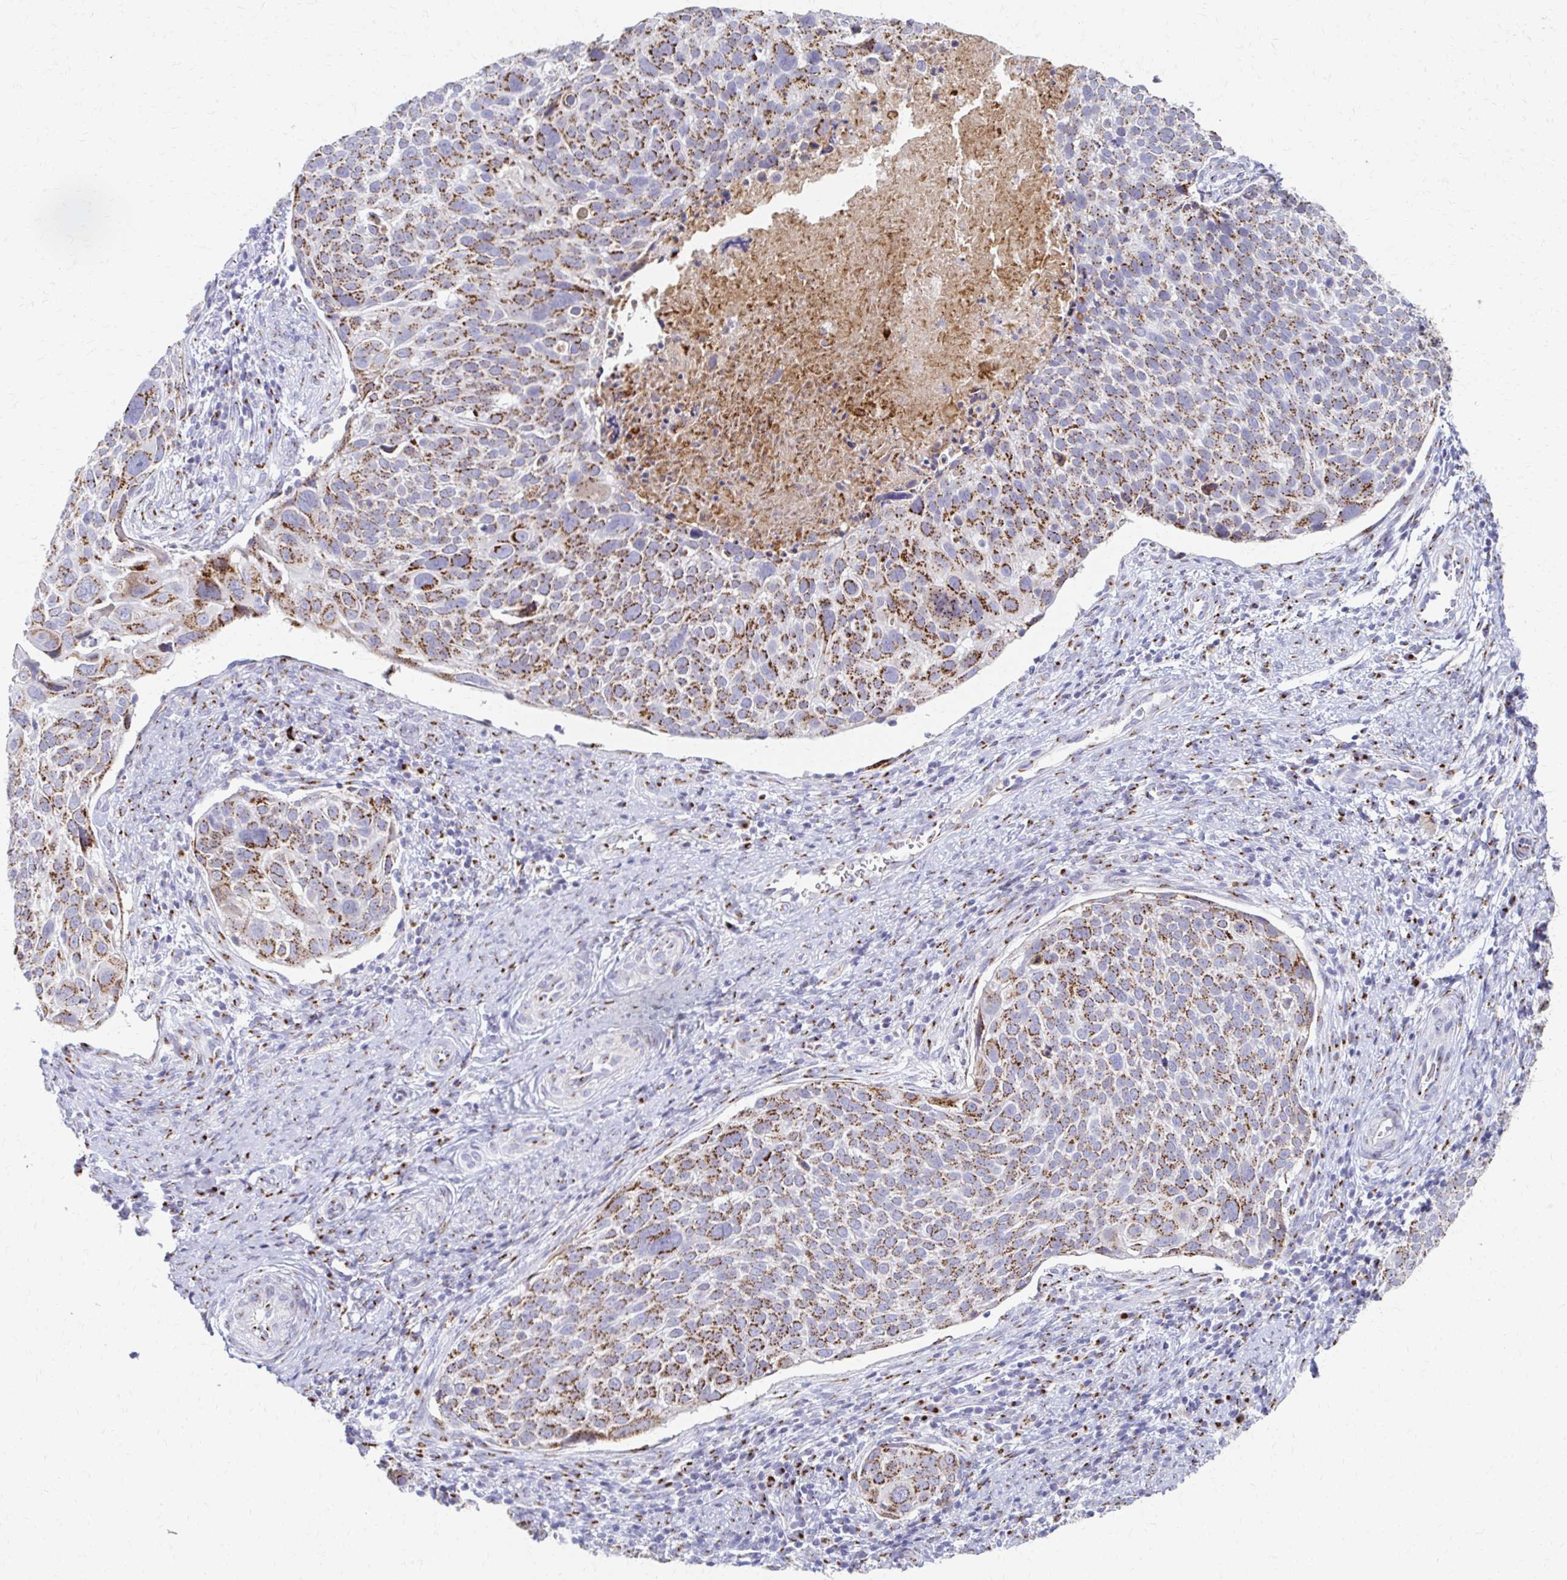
{"staining": {"intensity": "moderate", "quantity": ">75%", "location": "cytoplasmic/membranous"}, "tissue": "cervical cancer", "cell_type": "Tumor cells", "image_type": "cancer", "snomed": [{"axis": "morphology", "description": "Squamous cell carcinoma, NOS"}, {"axis": "topography", "description": "Cervix"}], "caption": "Immunohistochemical staining of human cervical squamous cell carcinoma displays medium levels of moderate cytoplasmic/membranous positivity in about >75% of tumor cells.", "gene": "TM9SF1", "patient": {"sex": "female", "age": 39}}